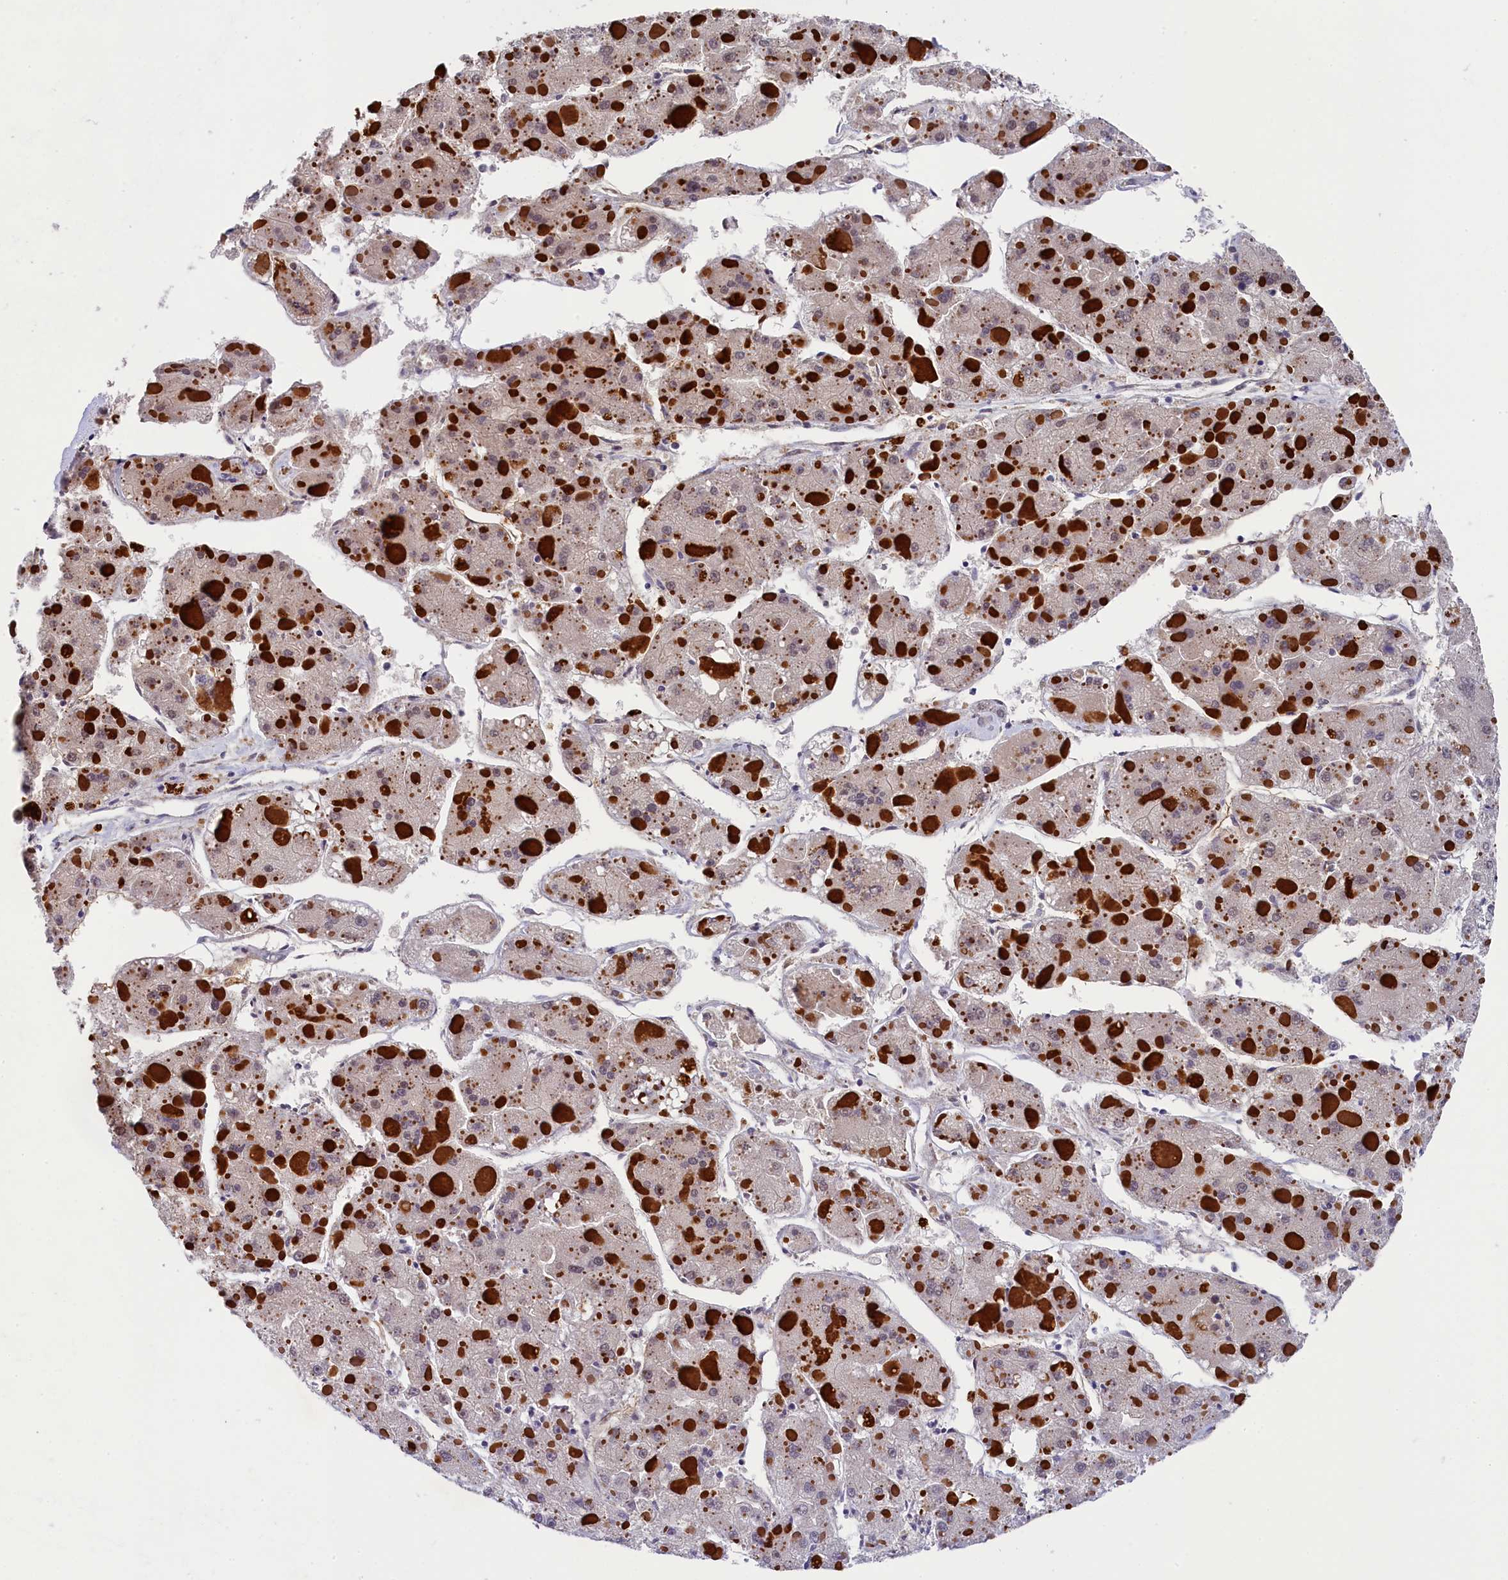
{"staining": {"intensity": "strong", "quantity": "25%-75%", "location": "cytoplasmic/membranous"}, "tissue": "liver cancer", "cell_type": "Tumor cells", "image_type": "cancer", "snomed": [{"axis": "morphology", "description": "Carcinoma, Hepatocellular, NOS"}, {"axis": "topography", "description": "Liver"}], "caption": "Immunohistochemical staining of human liver cancer demonstrates high levels of strong cytoplasmic/membranous protein staining in approximately 25%-75% of tumor cells.", "gene": "ADIG", "patient": {"sex": "female", "age": 73}}